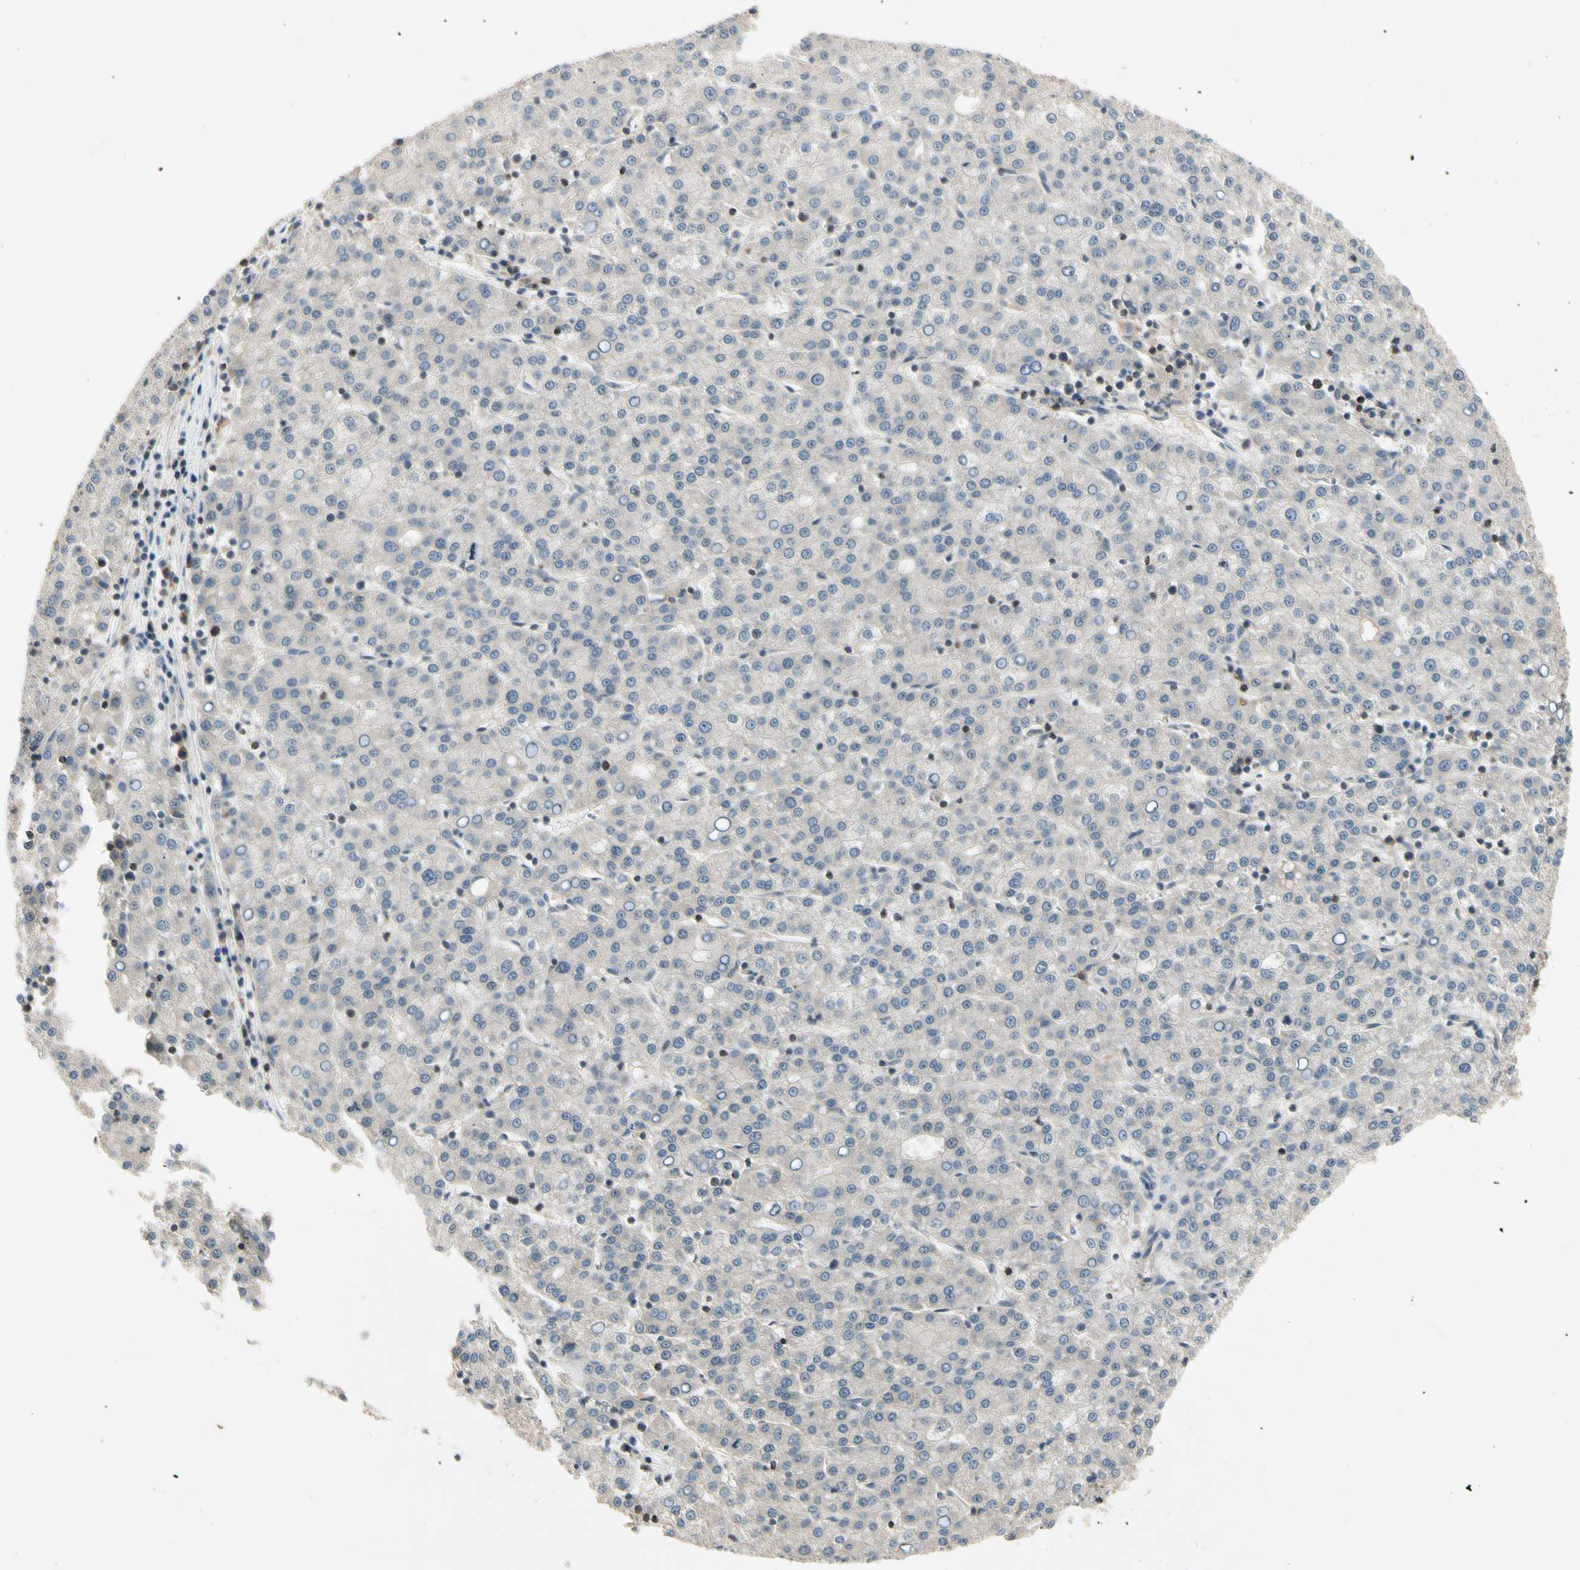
{"staining": {"intensity": "negative", "quantity": "none", "location": "none"}, "tissue": "liver cancer", "cell_type": "Tumor cells", "image_type": "cancer", "snomed": [{"axis": "morphology", "description": "Carcinoma, Hepatocellular, NOS"}, {"axis": "topography", "description": "Liver"}], "caption": "Immunohistochemical staining of human liver hepatocellular carcinoma exhibits no significant staining in tumor cells.", "gene": "CCL4", "patient": {"sex": "female", "age": 58}}